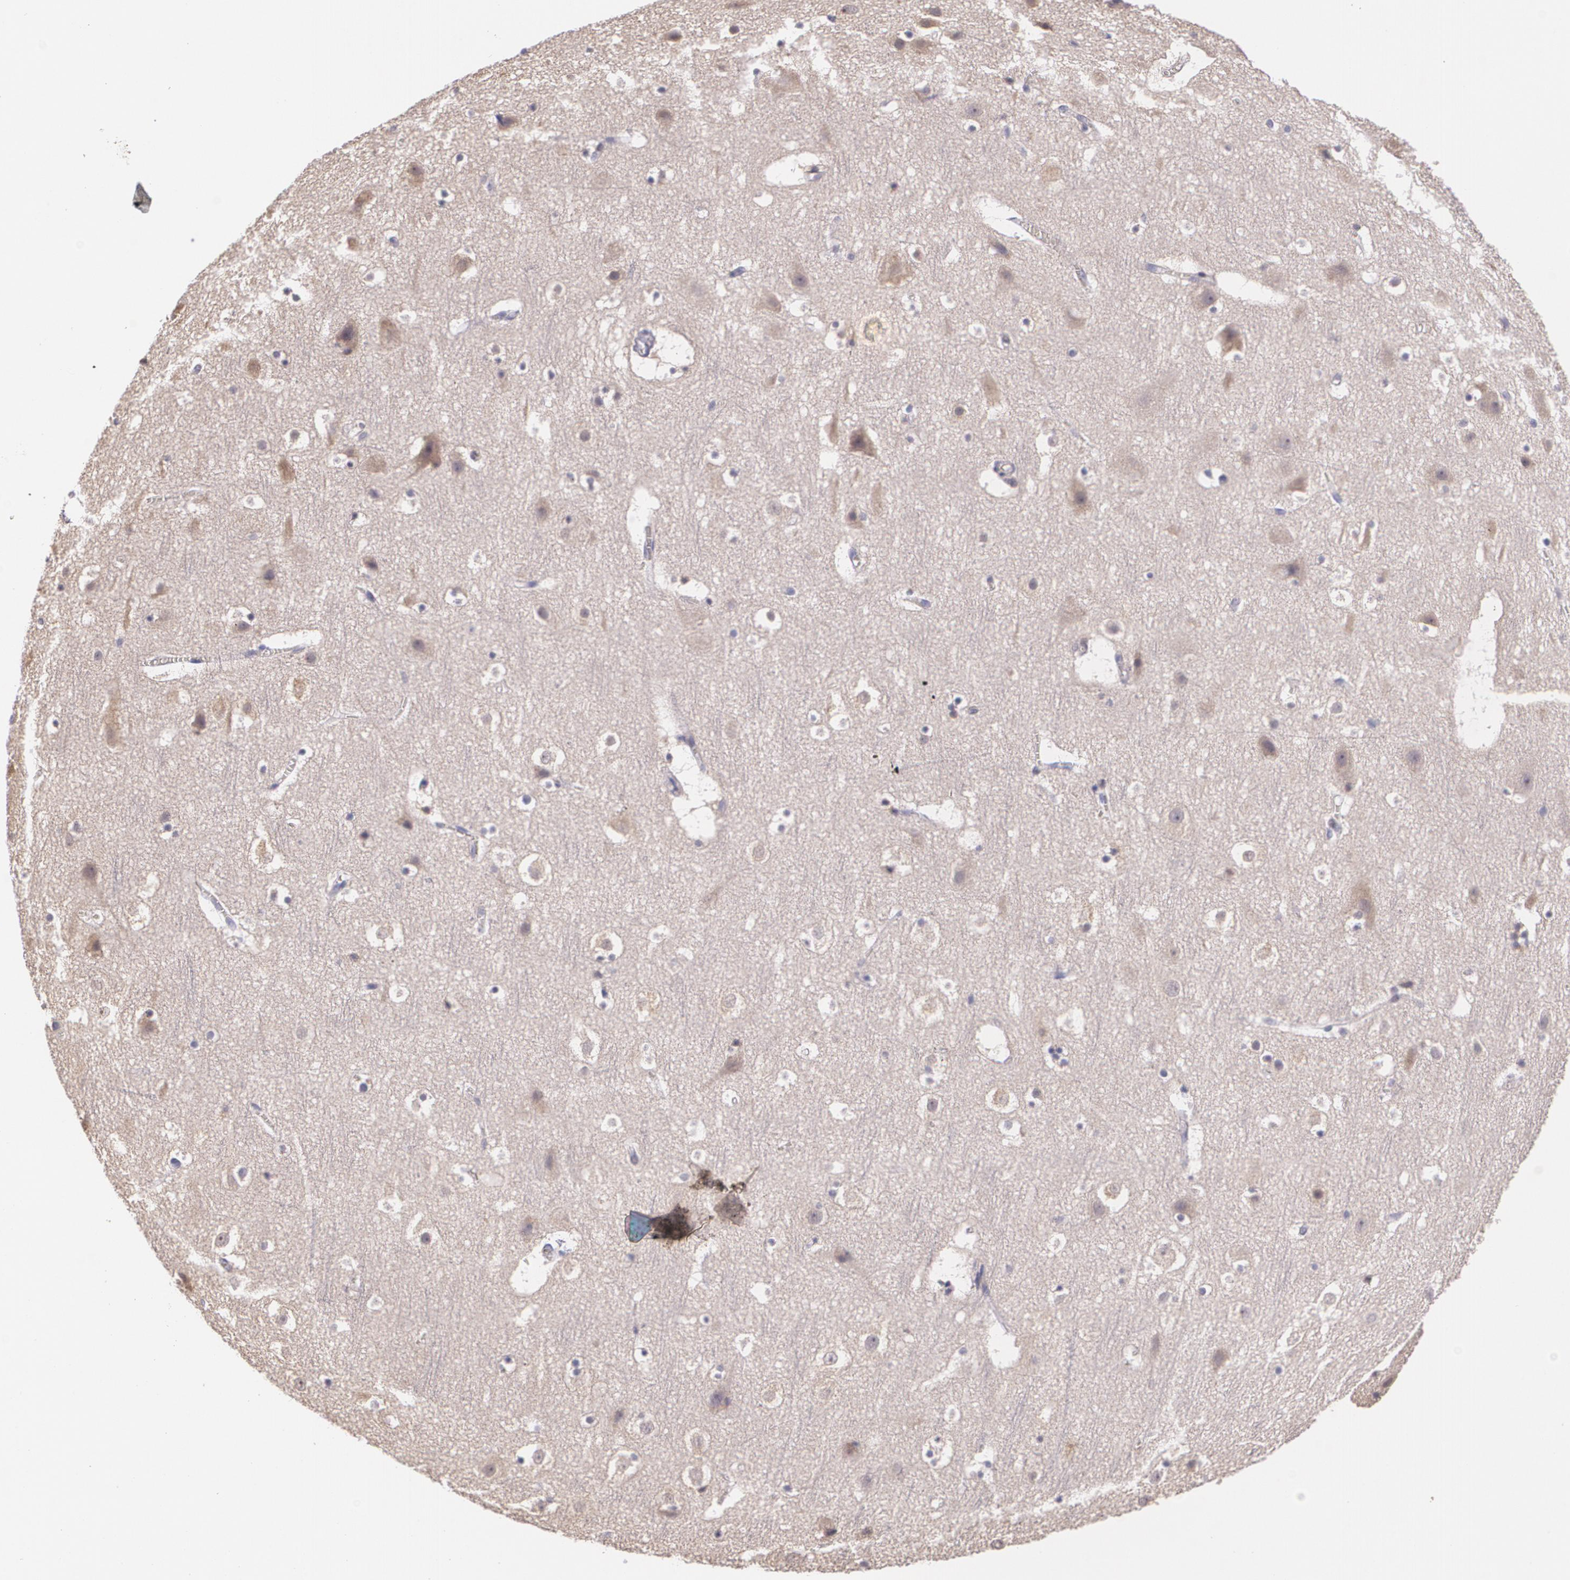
{"staining": {"intensity": "negative", "quantity": "none", "location": "none"}, "tissue": "cerebral cortex", "cell_type": "Endothelial cells", "image_type": "normal", "snomed": [{"axis": "morphology", "description": "Normal tissue, NOS"}, {"axis": "topography", "description": "Cerebral cortex"}], "caption": "Immunohistochemistry (IHC) photomicrograph of benign cerebral cortex stained for a protein (brown), which demonstrates no expression in endothelial cells.", "gene": "CCL17", "patient": {"sex": "male", "age": 45}}